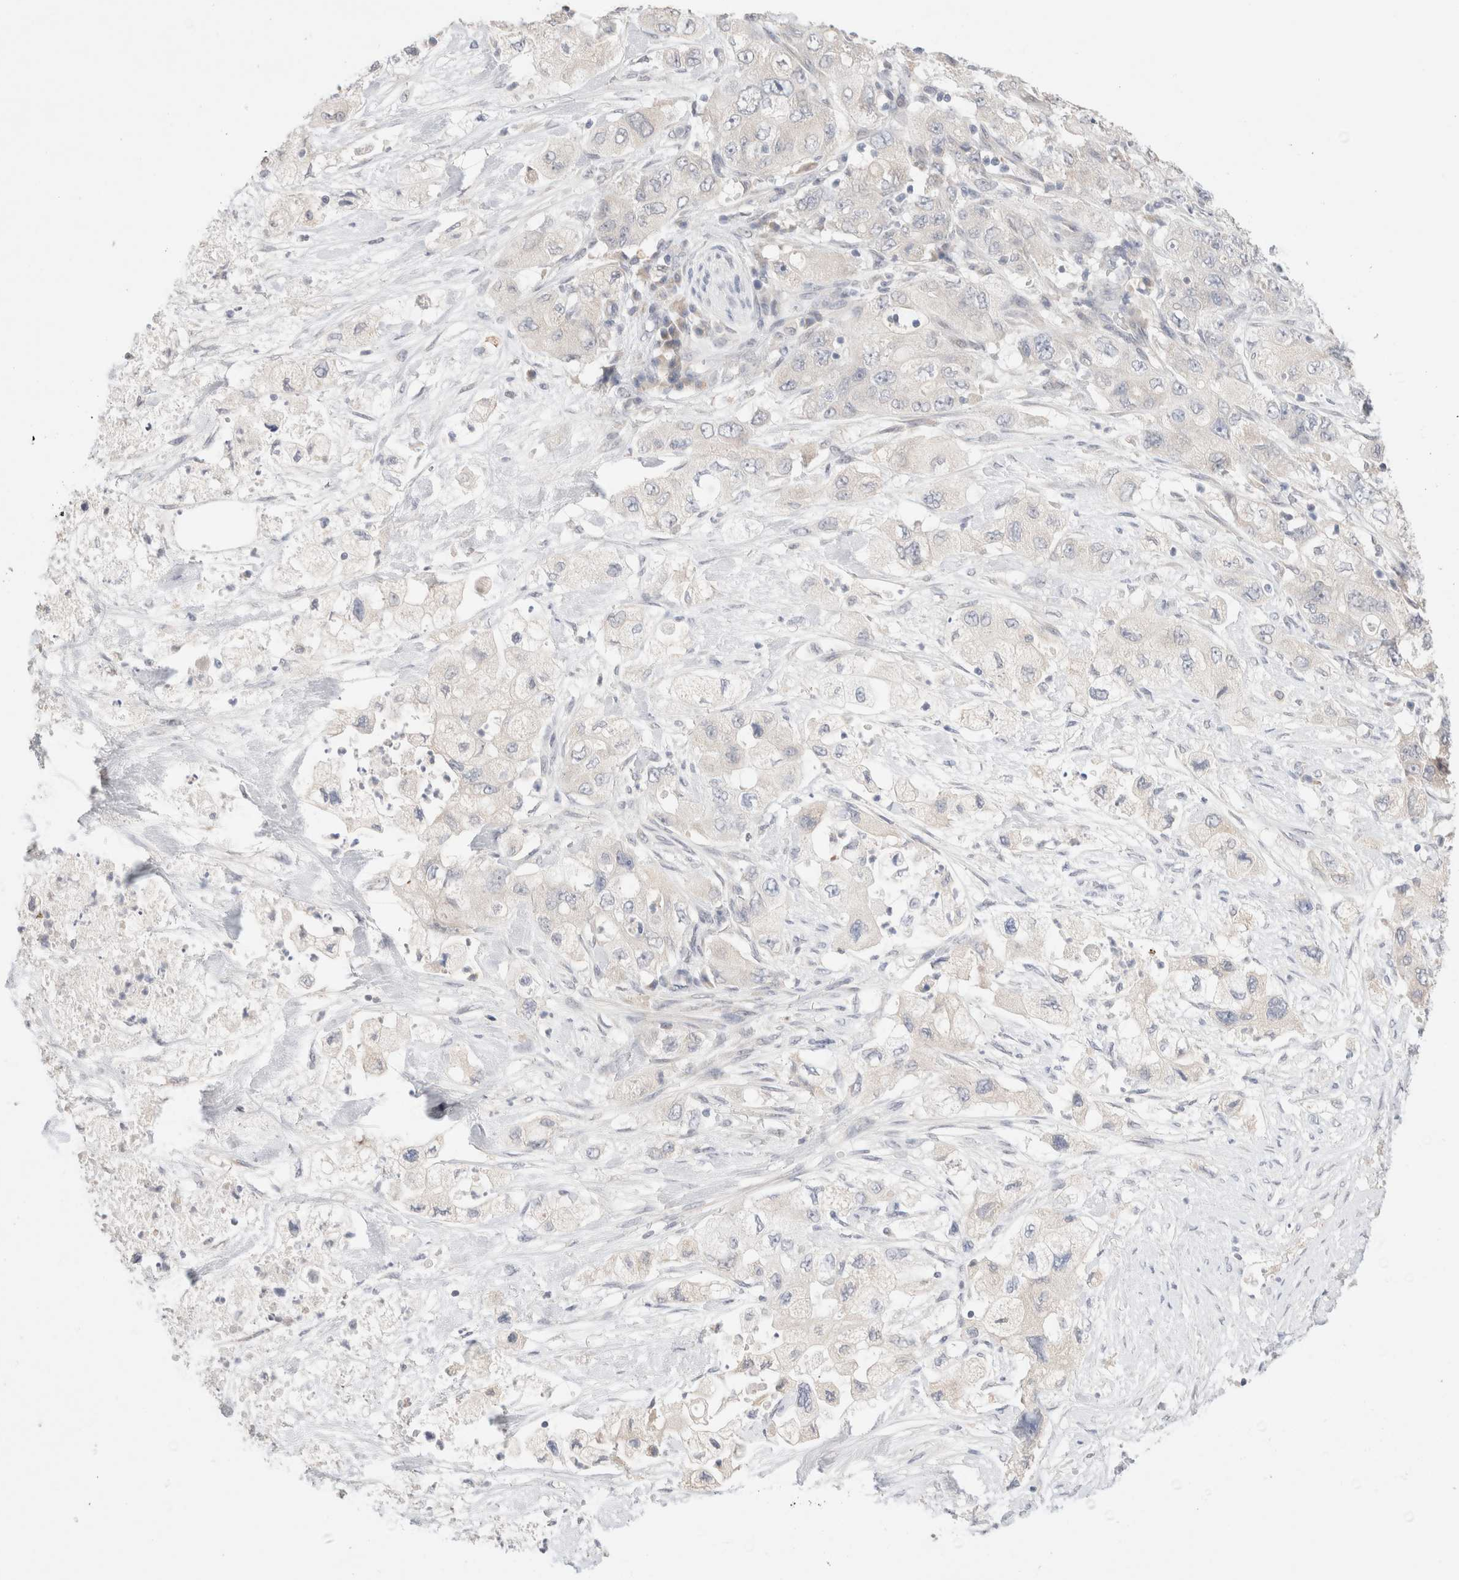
{"staining": {"intensity": "negative", "quantity": "none", "location": "none"}, "tissue": "pancreatic cancer", "cell_type": "Tumor cells", "image_type": "cancer", "snomed": [{"axis": "morphology", "description": "Adenocarcinoma, NOS"}, {"axis": "topography", "description": "Pancreas"}], "caption": "An immunohistochemistry (IHC) micrograph of adenocarcinoma (pancreatic) is shown. There is no staining in tumor cells of adenocarcinoma (pancreatic).", "gene": "SPATA20", "patient": {"sex": "female", "age": 73}}